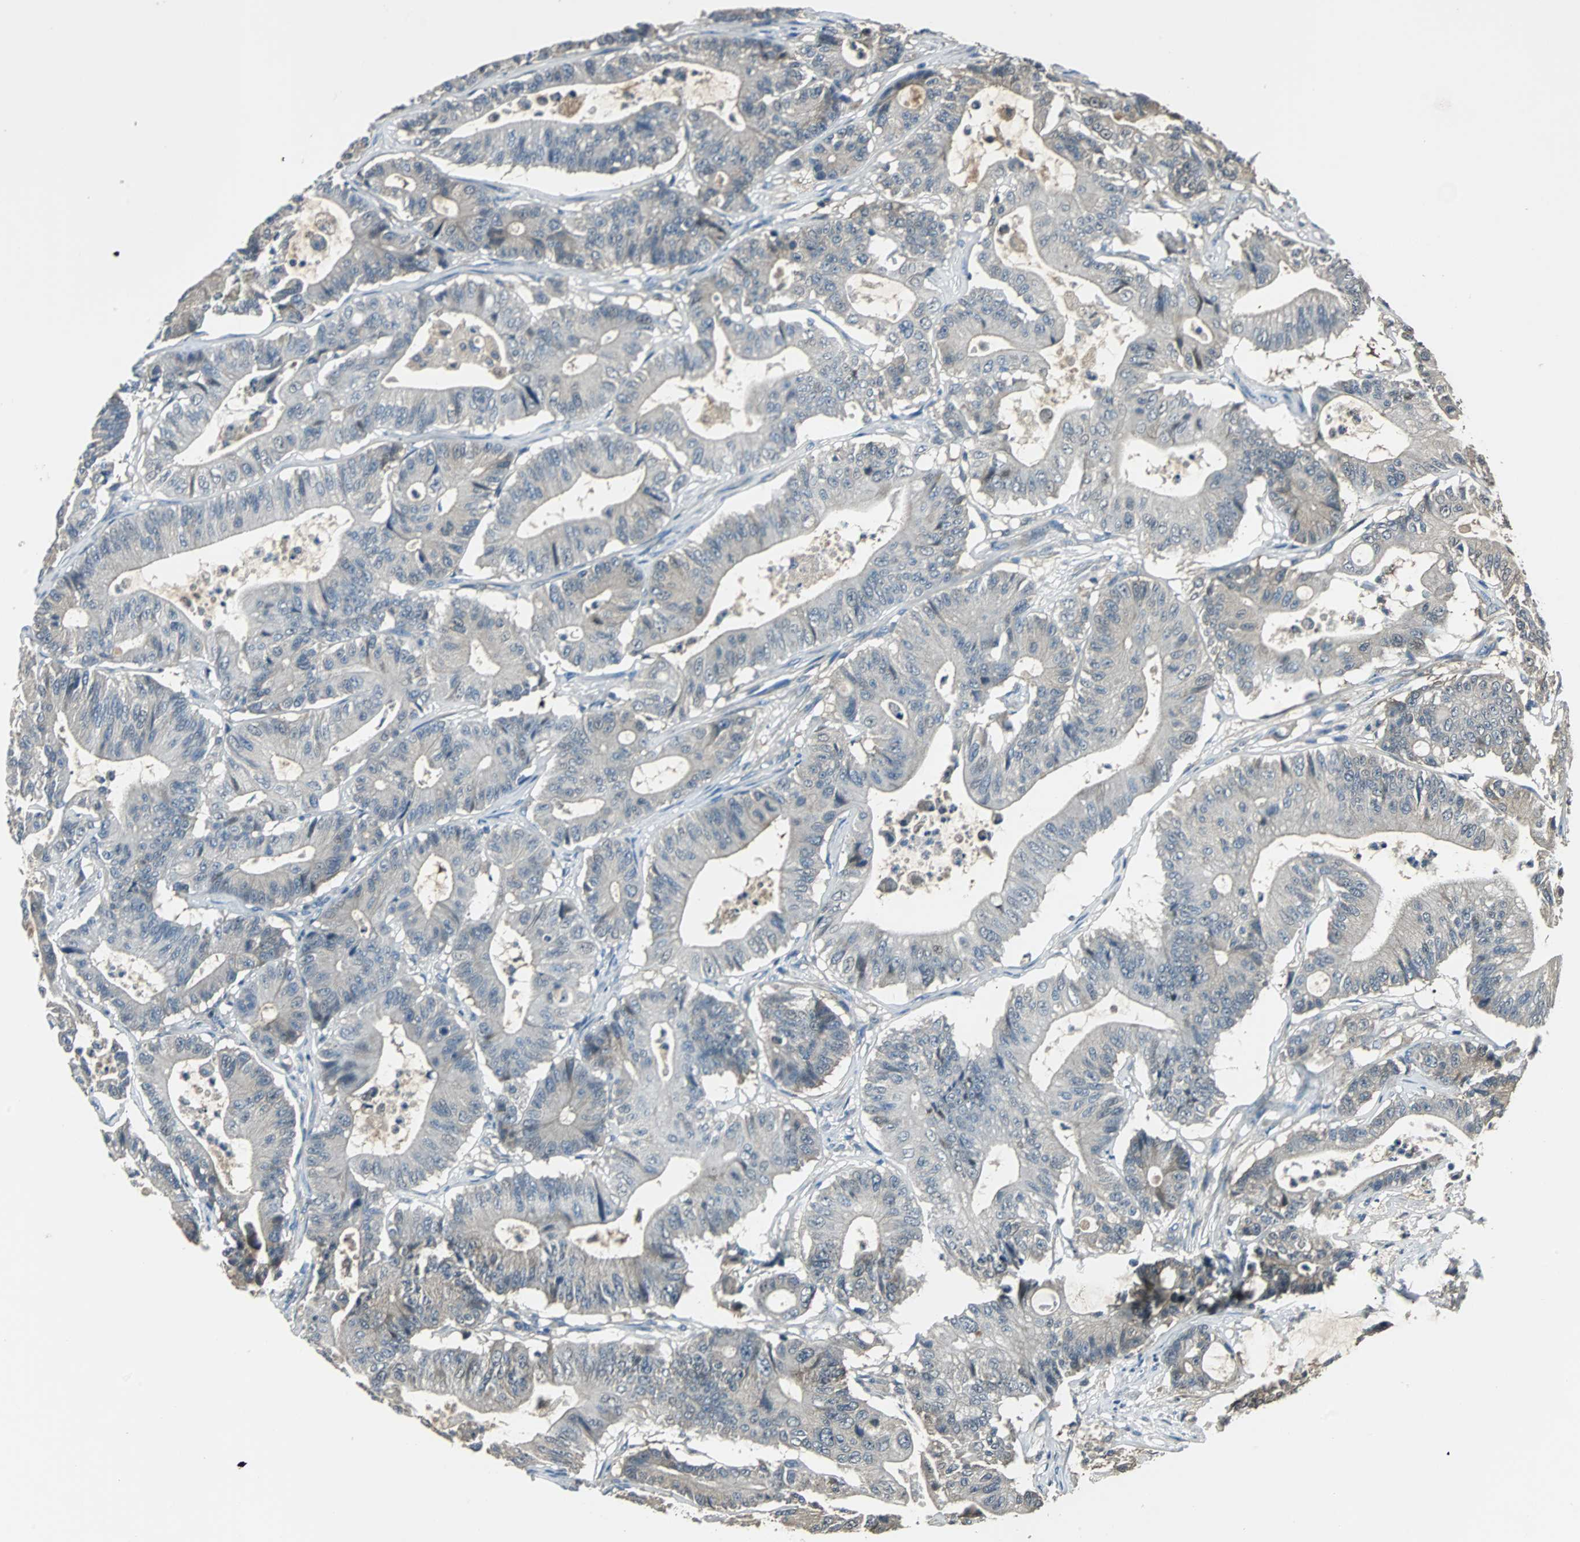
{"staining": {"intensity": "moderate", "quantity": "<25%", "location": "cytoplasmic/membranous"}, "tissue": "colorectal cancer", "cell_type": "Tumor cells", "image_type": "cancer", "snomed": [{"axis": "morphology", "description": "Adenocarcinoma, NOS"}, {"axis": "topography", "description": "Colon"}], "caption": "Immunohistochemistry histopathology image of colorectal cancer stained for a protein (brown), which reveals low levels of moderate cytoplasmic/membranous positivity in about <25% of tumor cells.", "gene": "ABHD2", "patient": {"sex": "female", "age": 84}}